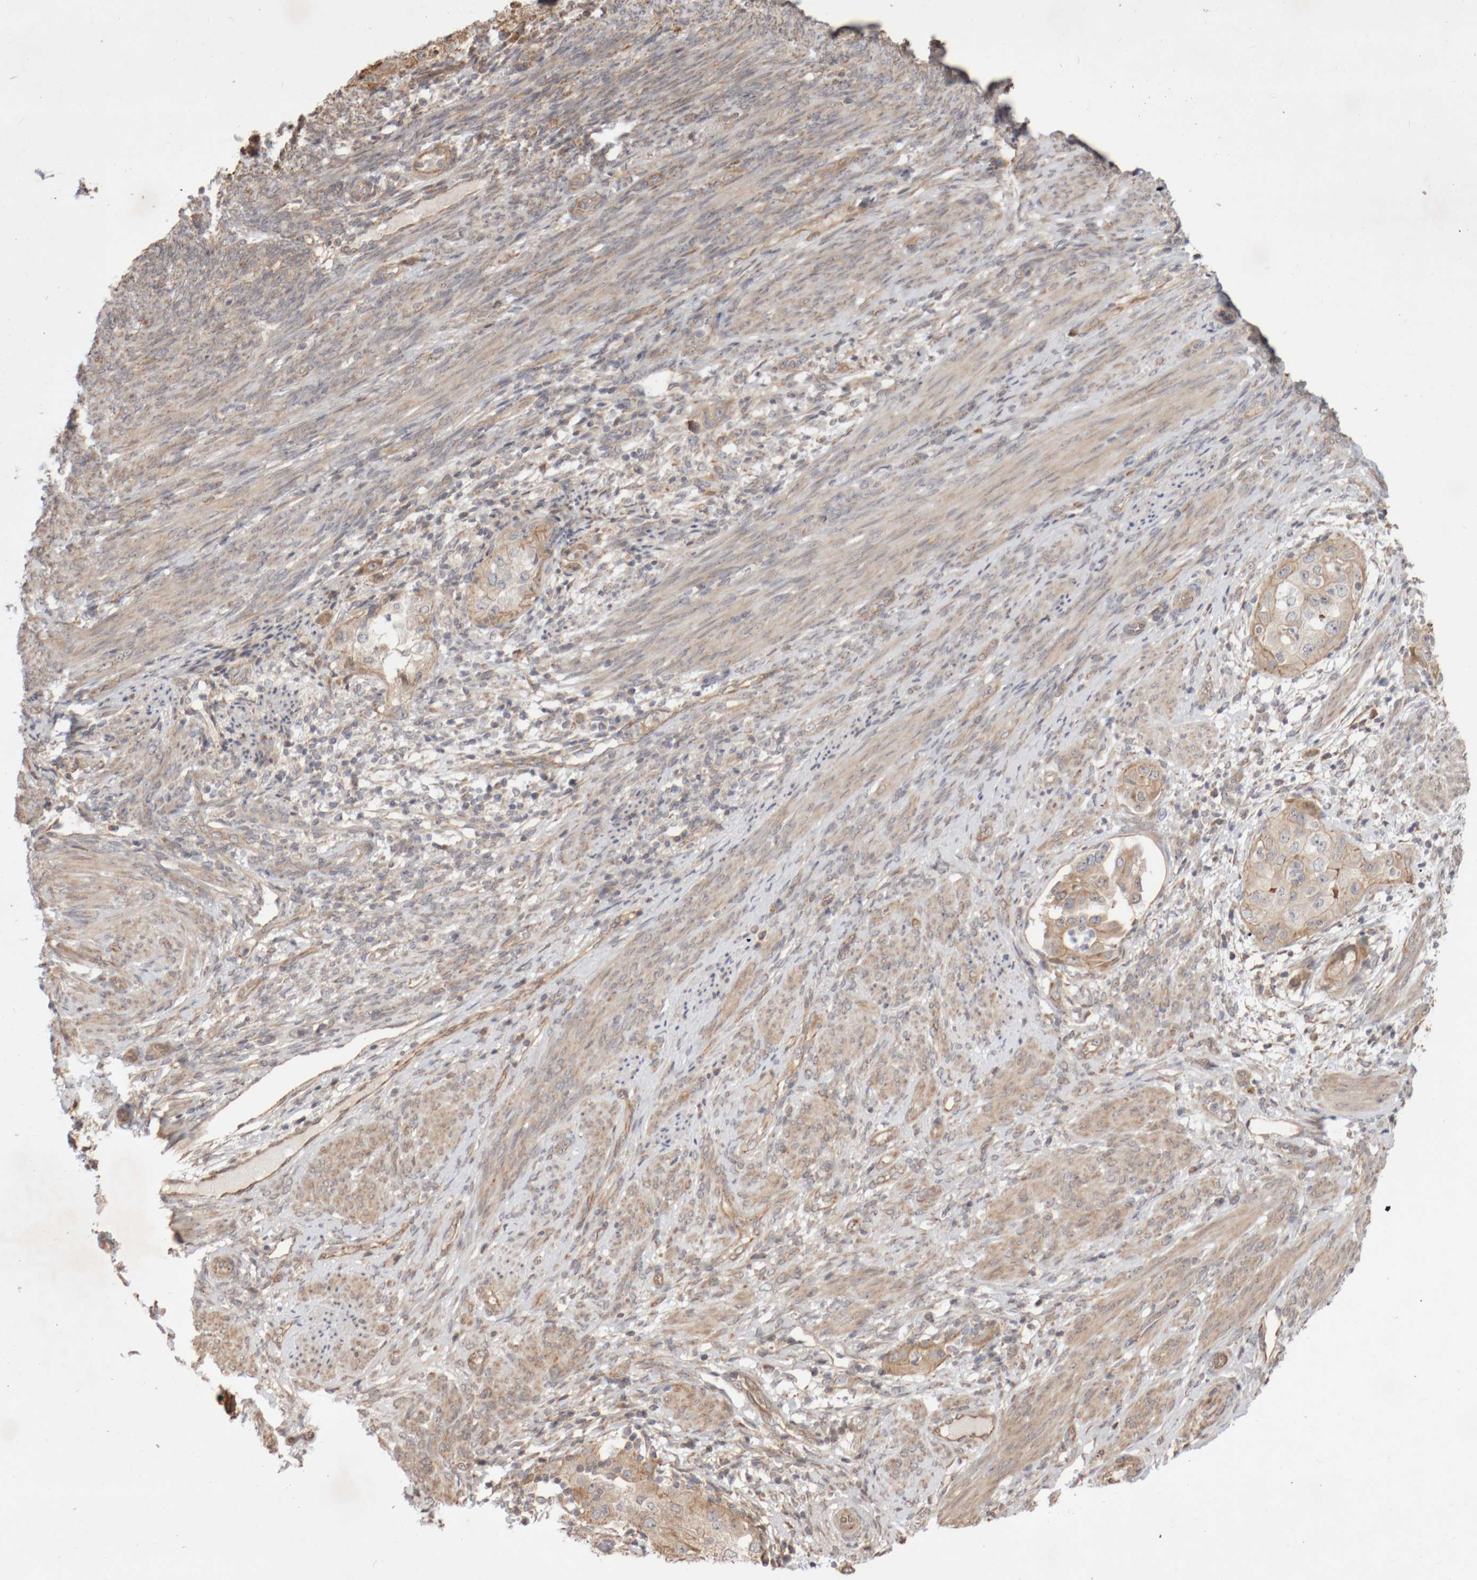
{"staining": {"intensity": "moderate", "quantity": ">75%", "location": "cytoplasmic/membranous"}, "tissue": "endometrial cancer", "cell_type": "Tumor cells", "image_type": "cancer", "snomed": [{"axis": "morphology", "description": "Adenocarcinoma, NOS"}, {"axis": "topography", "description": "Endometrium"}], "caption": "Protein staining by IHC reveals moderate cytoplasmic/membranous expression in about >75% of tumor cells in endometrial adenocarcinoma.", "gene": "DPH7", "patient": {"sex": "female", "age": 85}}